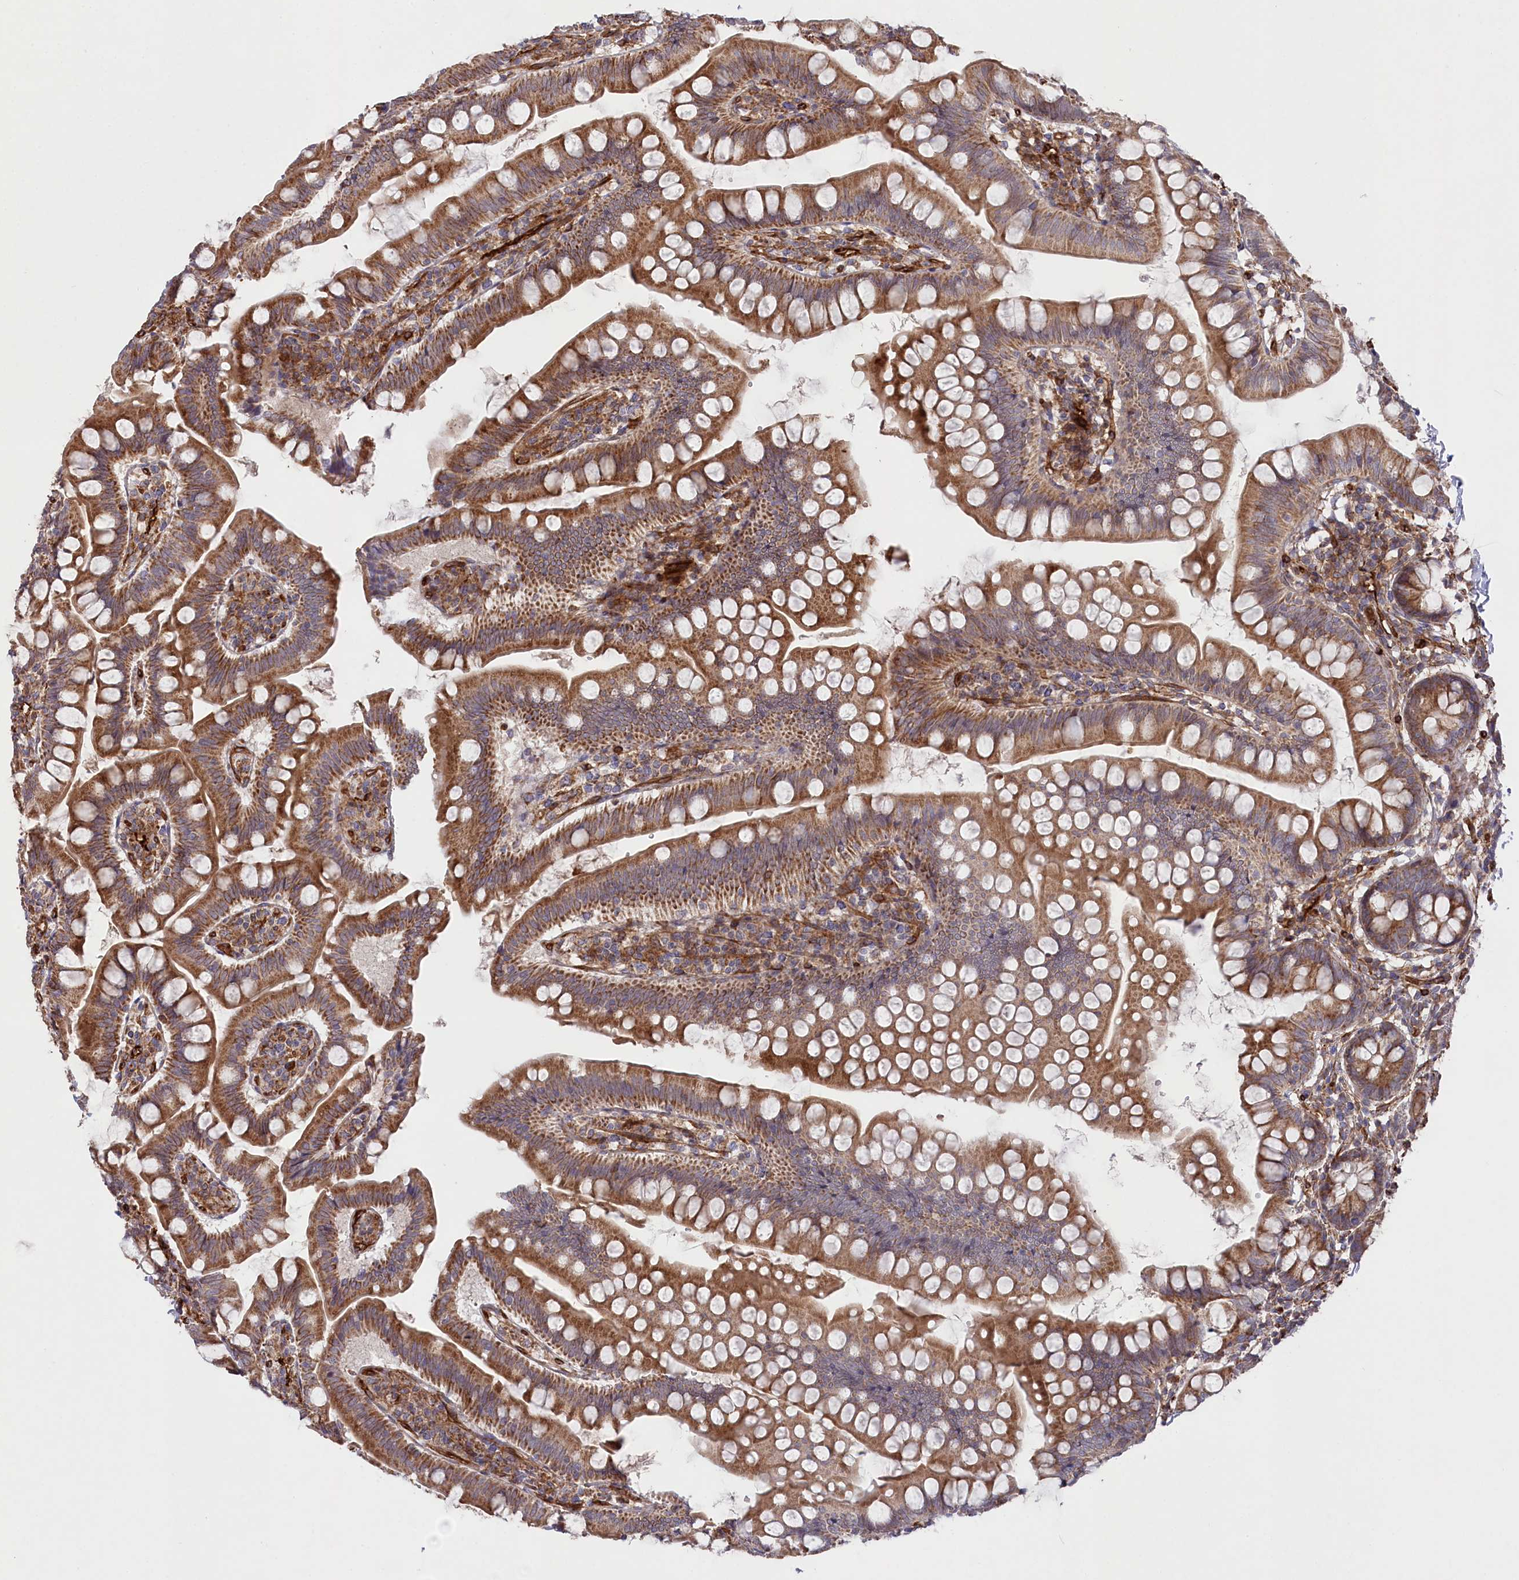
{"staining": {"intensity": "strong", "quantity": ">75%", "location": "cytoplasmic/membranous"}, "tissue": "small intestine", "cell_type": "Glandular cells", "image_type": "normal", "snomed": [{"axis": "morphology", "description": "Normal tissue, NOS"}, {"axis": "topography", "description": "Small intestine"}], "caption": "Protein staining by IHC reveals strong cytoplasmic/membranous positivity in about >75% of glandular cells in normal small intestine.", "gene": "MTPAP", "patient": {"sex": "male", "age": 7}}